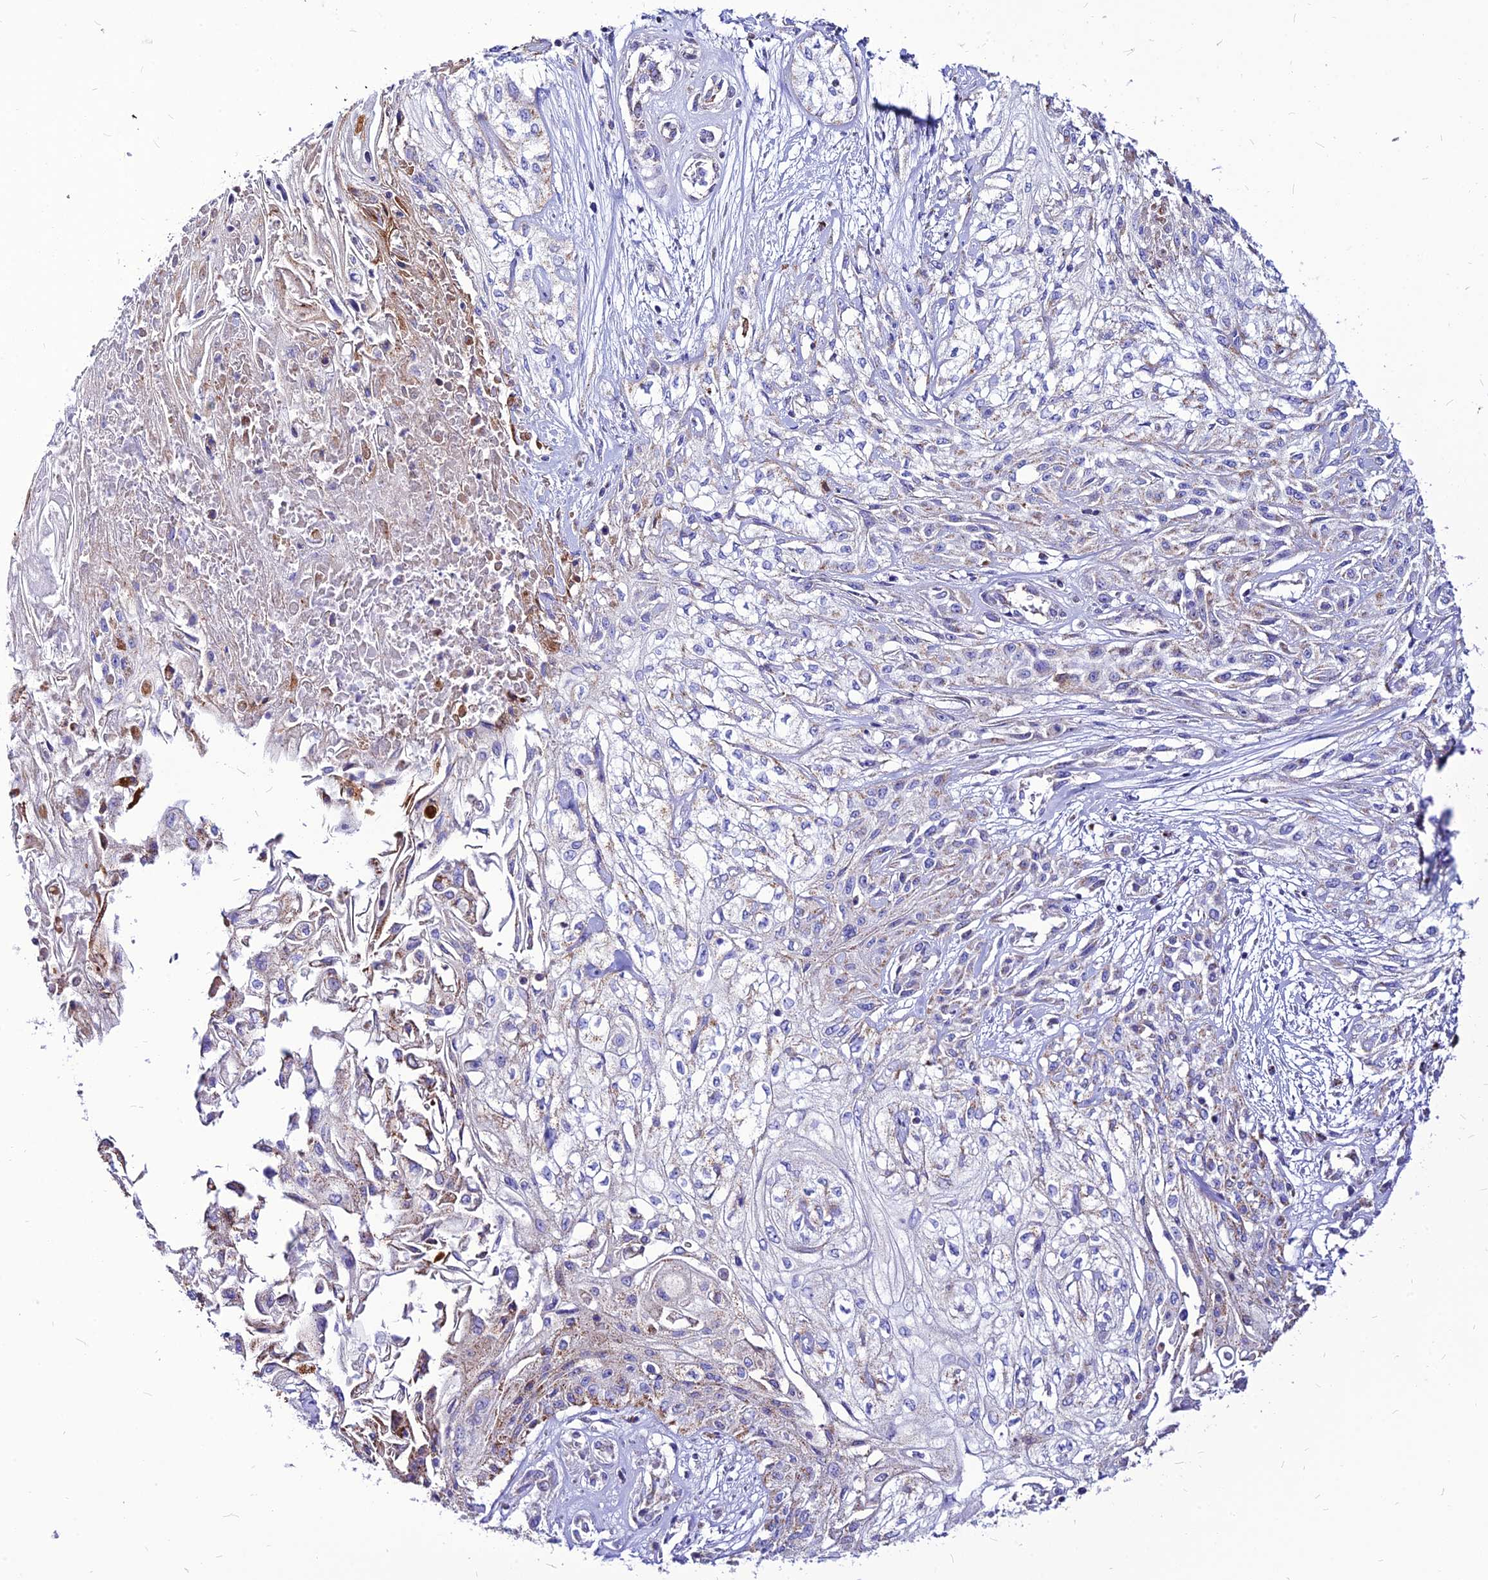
{"staining": {"intensity": "moderate", "quantity": "<25%", "location": "cytoplasmic/membranous"}, "tissue": "skin cancer", "cell_type": "Tumor cells", "image_type": "cancer", "snomed": [{"axis": "morphology", "description": "Squamous cell carcinoma, NOS"}, {"axis": "morphology", "description": "Squamous cell carcinoma, metastatic, NOS"}, {"axis": "topography", "description": "Skin"}, {"axis": "topography", "description": "Lymph node"}], "caption": "Skin cancer (metastatic squamous cell carcinoma) was stained to show a protein in brown. There is low levels of moderate cytoplasmic/membranous positivity in about <25% of tumor cells.", "gene": "ECI1", "patient": {"sex": "male", "age": 75}}